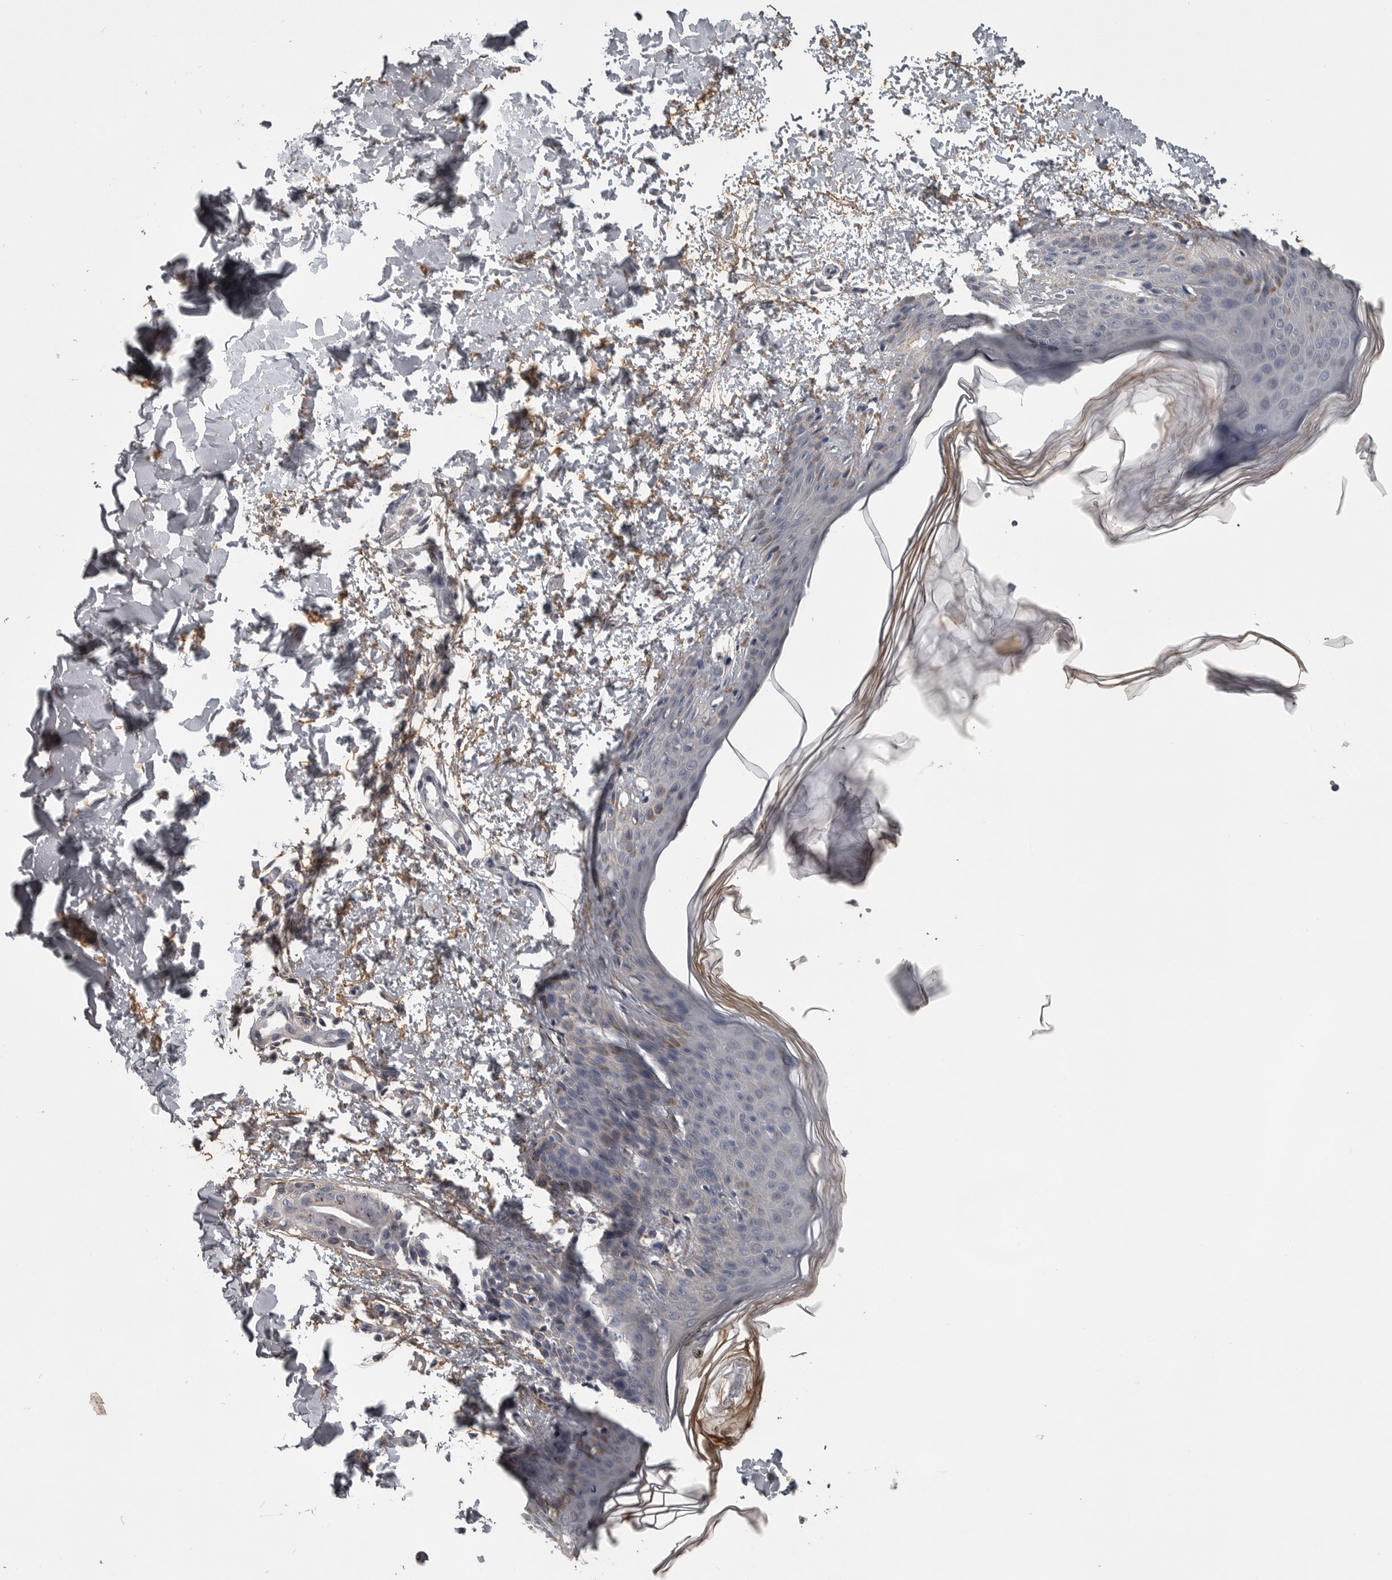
{"staining": {"intensity": "moderate", "quantity": ">75%", "location": "cytoplasmic/membranous"}, "tissue": "skin", "cell_type": "Fibroblasts", "image_type": "normal", "snomed": [{"axis": "morphology", "description": "Normal tissue, NOS"}, {"axis": "morphology", "description": "Neoplasm, benign, NOS"}, {"axis": "topography", "description": "Skin"}, {"axis": "topography", "description": "Soft tissue"}], "caption": "The photomicrograph shows staining of normal skin, revealing moderate cytoplasmic/membranous protein expression (brown color) within fibroblasts.", "gene": "FRK", "patient": {"sex": "male", "age": 26}}